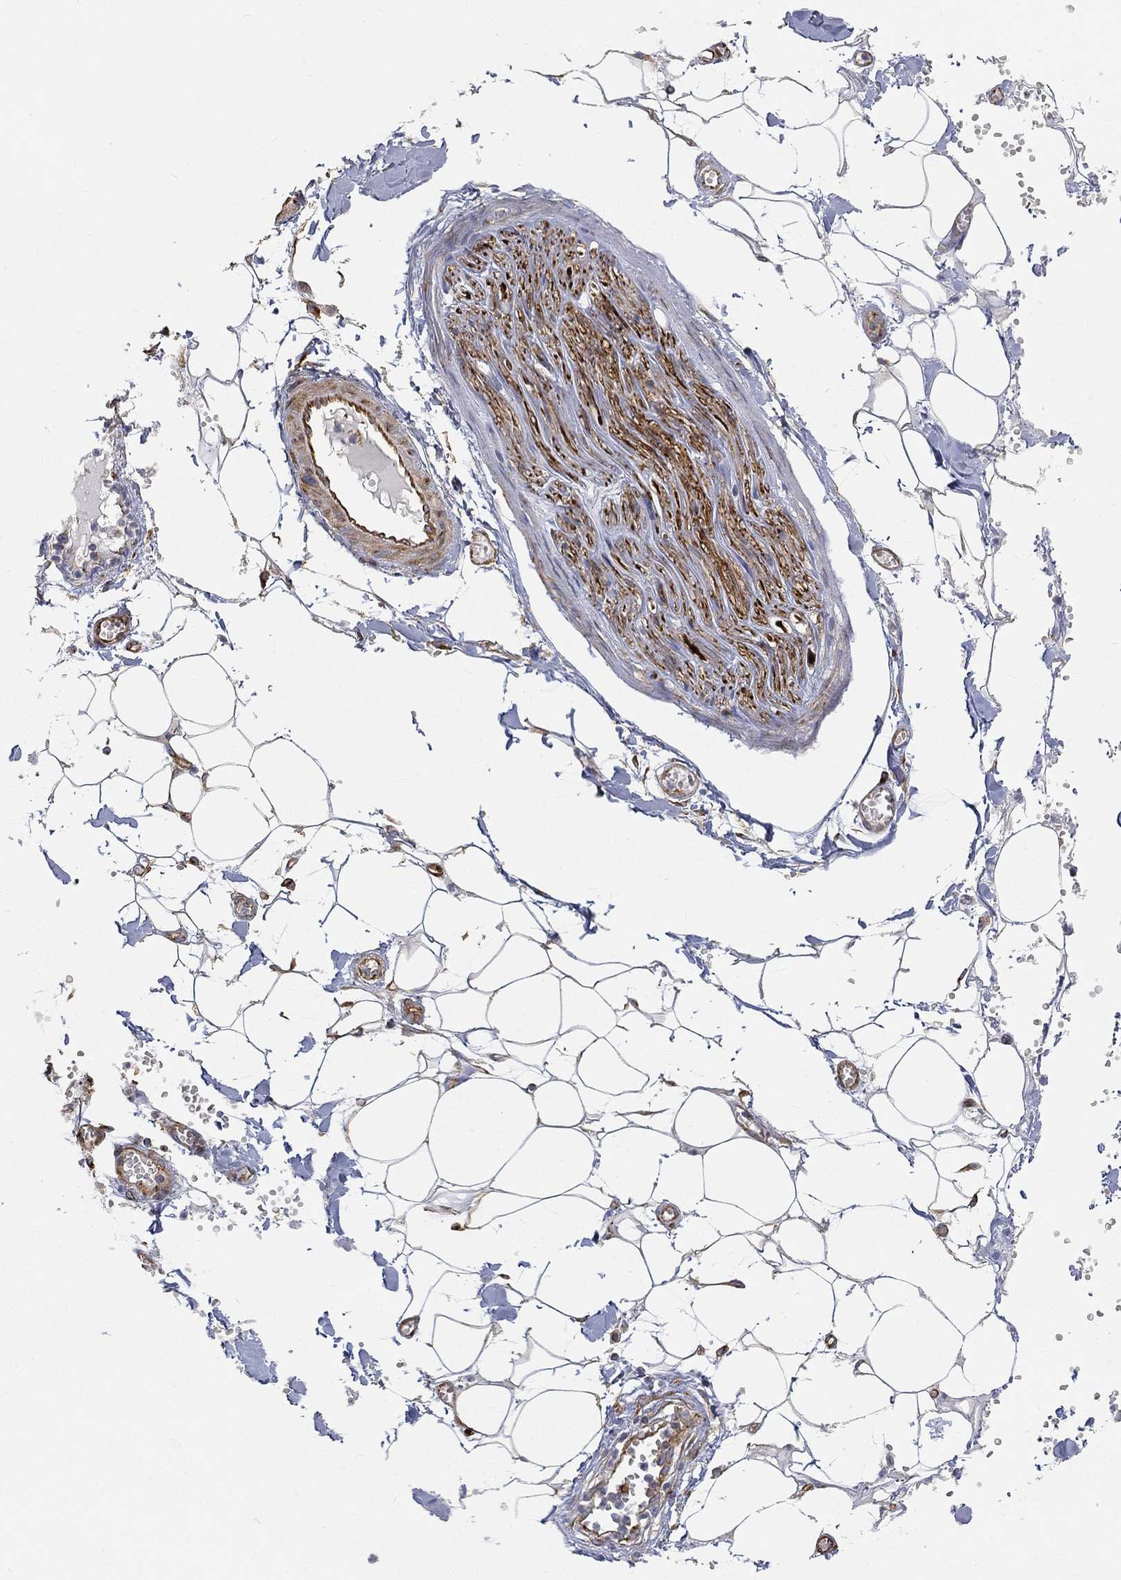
{"staining": {"intensity": "negative", "quantity": "none", "location": "none"}, "tissue": "adipose tissue", "cell_type": "Adipocytes", "image_type": "normal", "snomed": [{"axis": "morphology", "description": "Normal tissue, NOS"}, {"axis": "morphology", "description": "Squamous cell carcinoma, NOS"}, {"axis": "topography", "description": "Cartilage tissue"}, {"axis": "topography", "description": "Lung"}], "caption": "Normal adipose tissue was stained to show a protein in brown. There is no significant staining in adipocytes.", "gene": "TMEM25", "patient": {"sex": "male", "age": 66}}